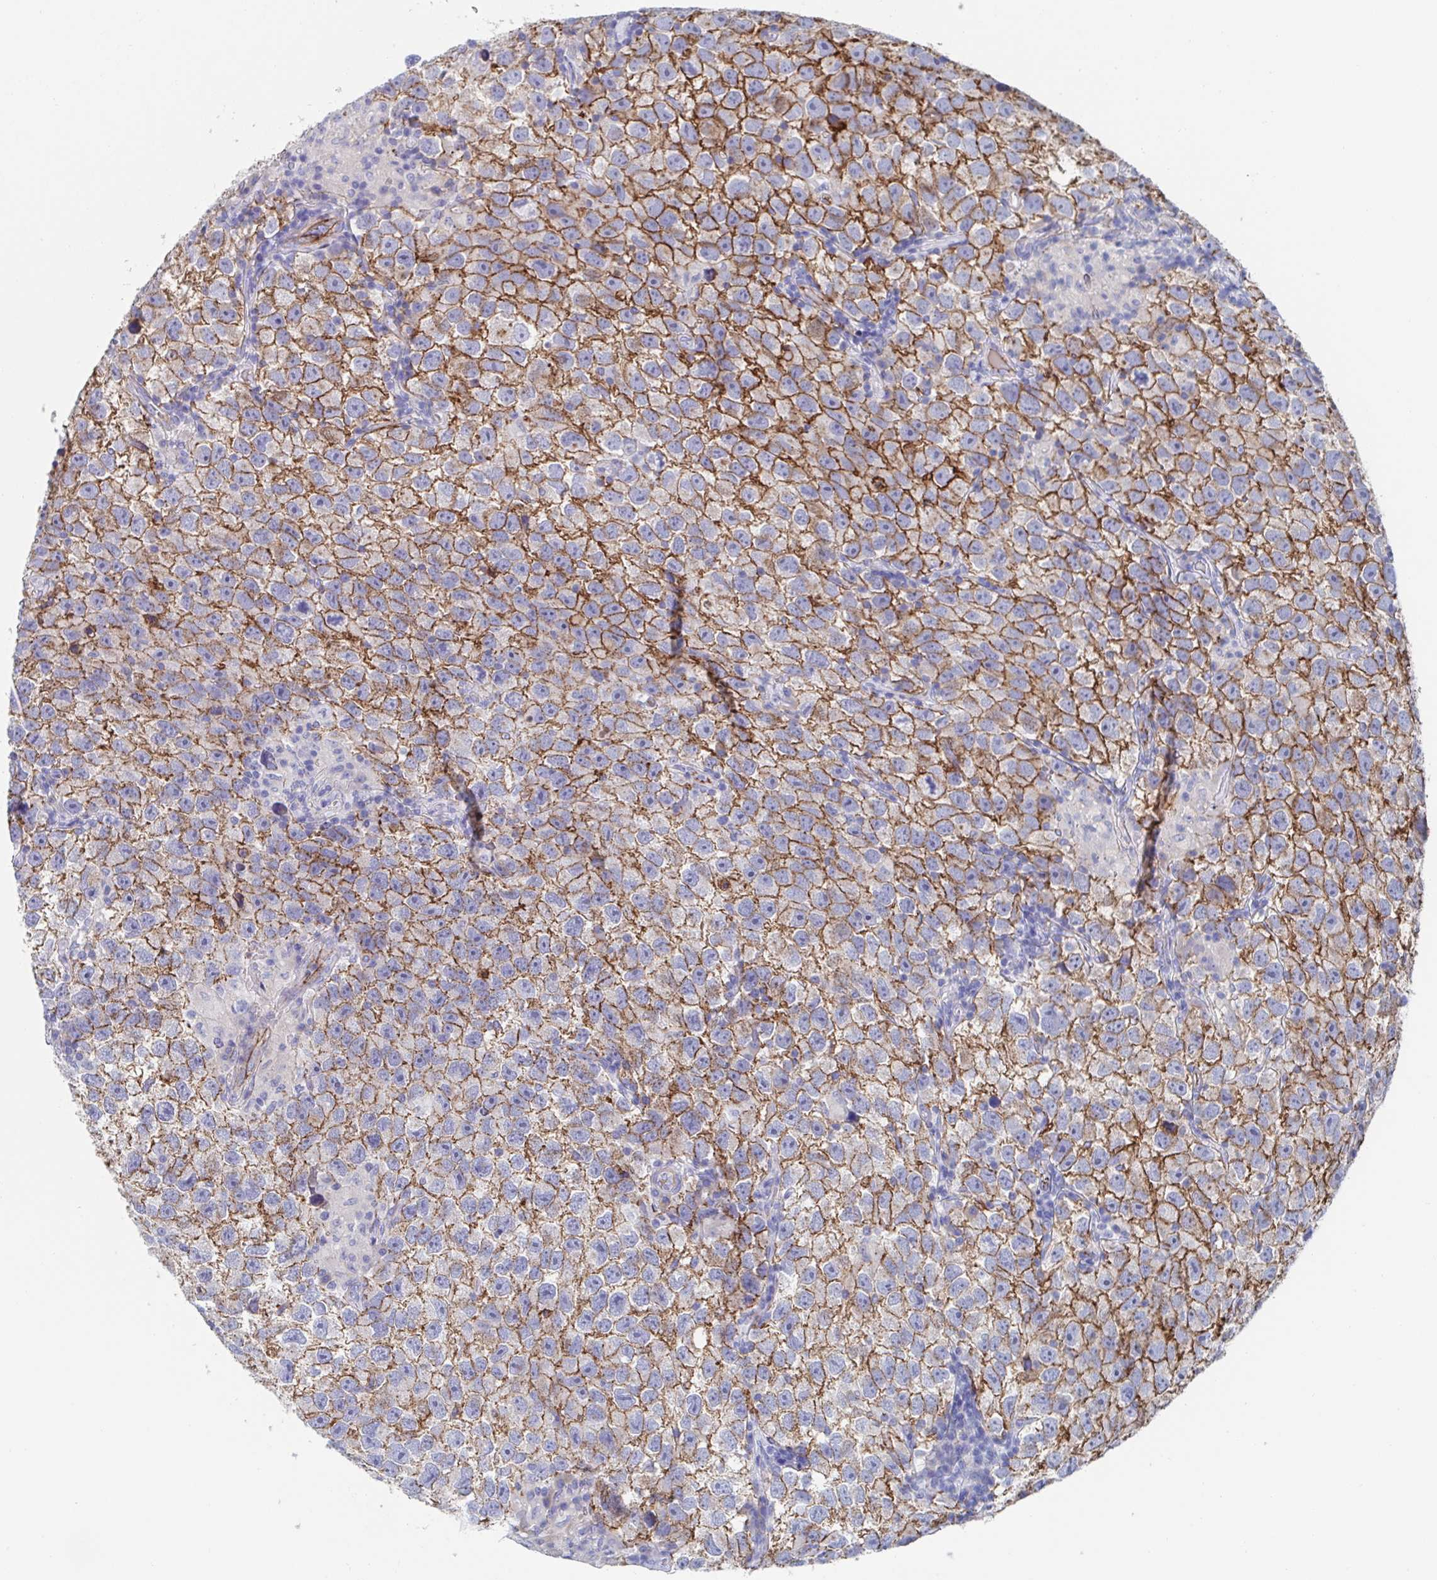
{"staining": {"intensity": "moderate", "quantity": ">75%", "location": "cytoplasmic/membranous"}, "tissue": "testis cancer", "cell_type": "Tumor cells", "image_type": "cancer", "snomed": [{"axis": "morphology", "description": "Seminoma, NOS"}, {"axis": "topography", "description": "Testis"}], "caption": "Immunohistochemistry (IHC) of human testis cancer reveals medium levels of moderate cytoplasmic/membranous positivity in about >75% of tumor cells. The protein is stained brown, and the nuclei are stained in blue (DAB (3,3'-diaminobenzidine) IHC with brightfield microscopy, high magnification).", "gene": "CDH2", "patient": {"sex": "male", "age": 26}}